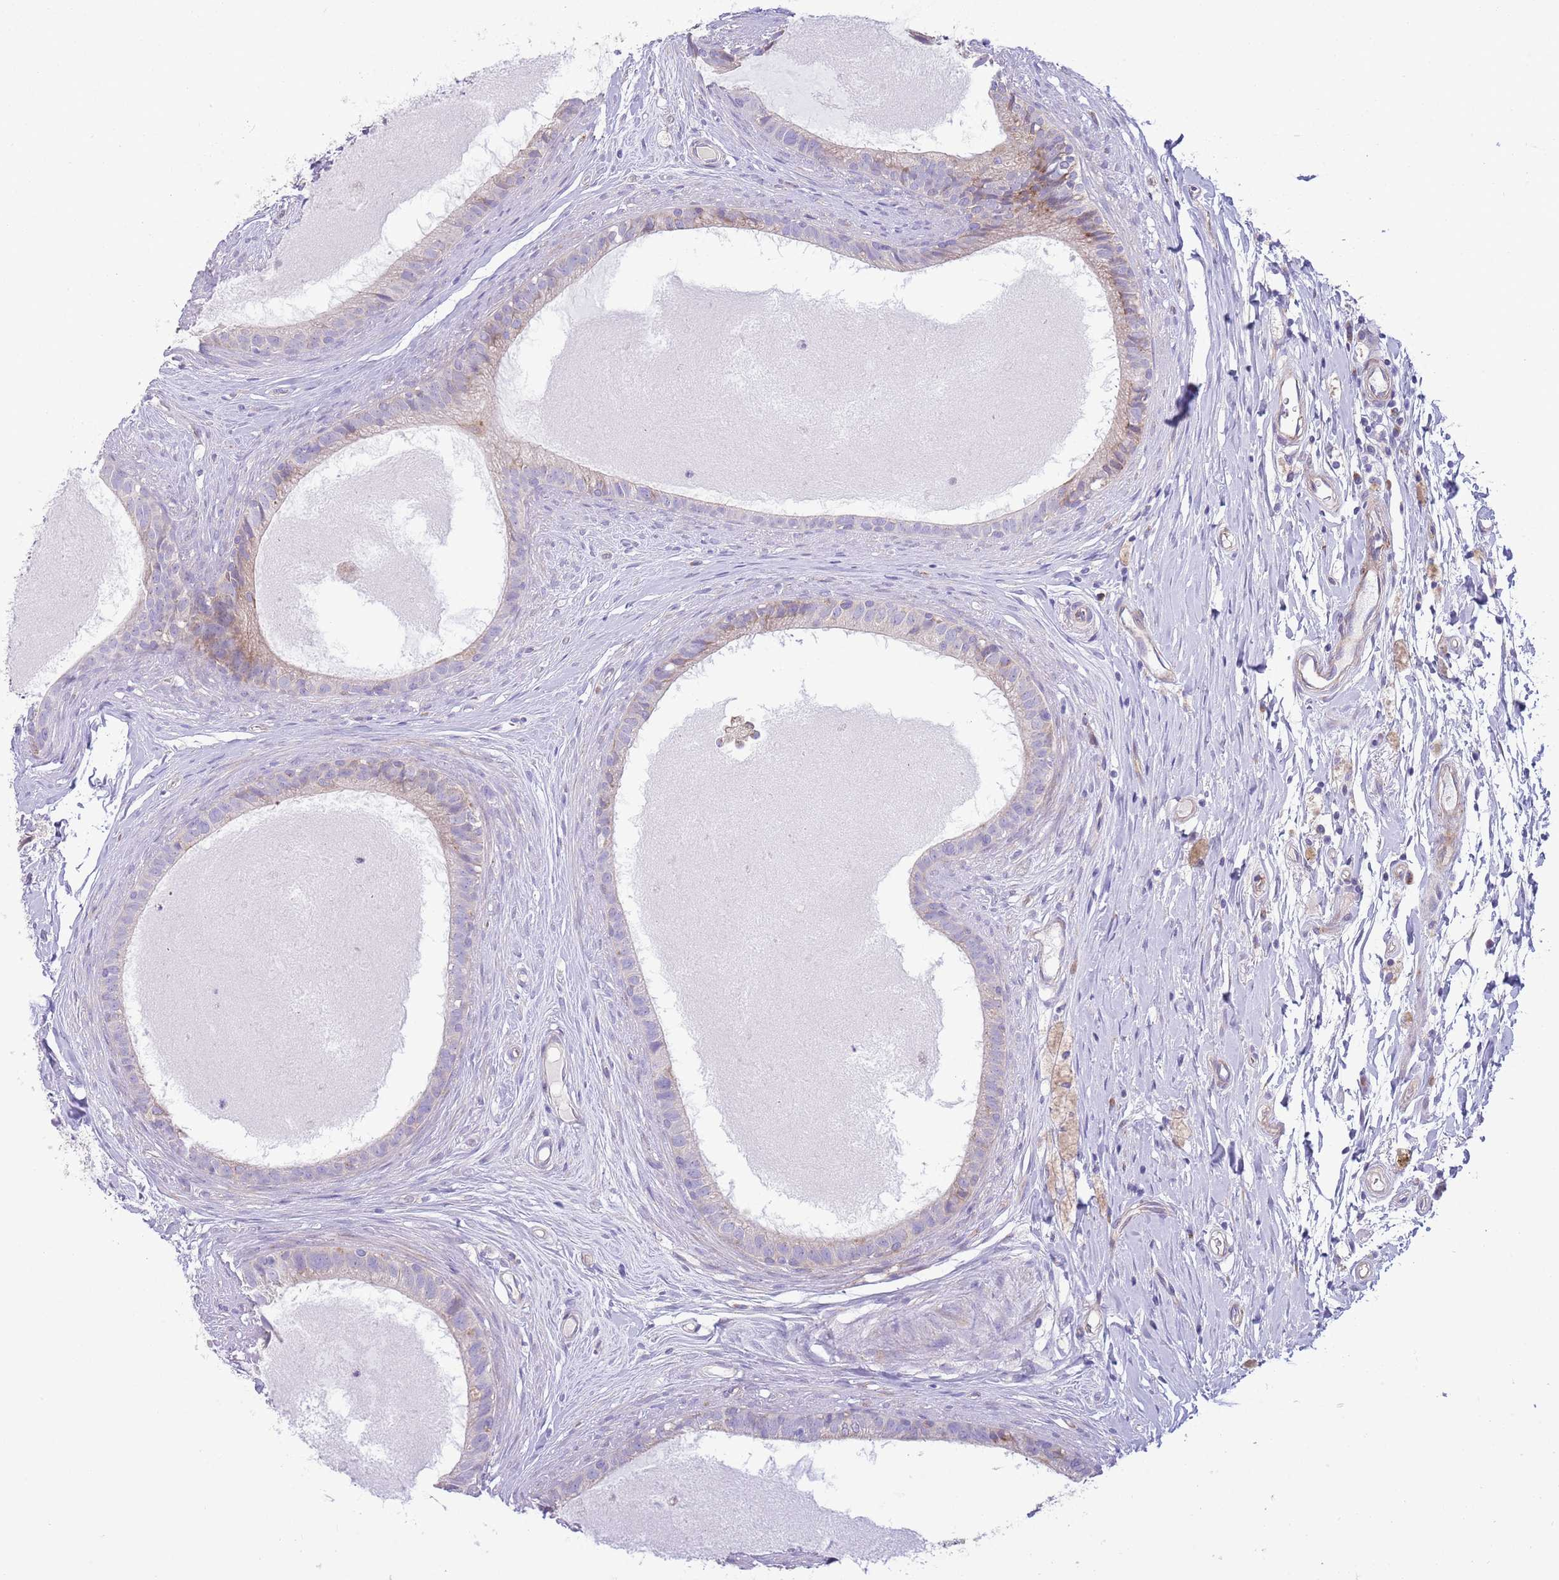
{"staining": {"intensity": "weak", "quantity": "<25%", "location": "cytoplasmic/membranous"}, "tissue": "epididymis", "cell_type": "Glandular cells", "image_type": "normal", "snomed": [{"axis": "morphology", "description": "Normal tissue, NOS"}, {"axis": "topography", "description": "Epididymis"}], "caption": "Epididymis was stained to show a protein in brown. There is no significant staining in glandular cells. Brightfield microscopy of immunohistochemistry (IHC) stained with DAB (3,3'-diaminobenzidine) (brown) and hematoxylin (blue), captured at high magnification.", "gene": "TOMM5", "patient": {"sex": "male", "age": 80}}